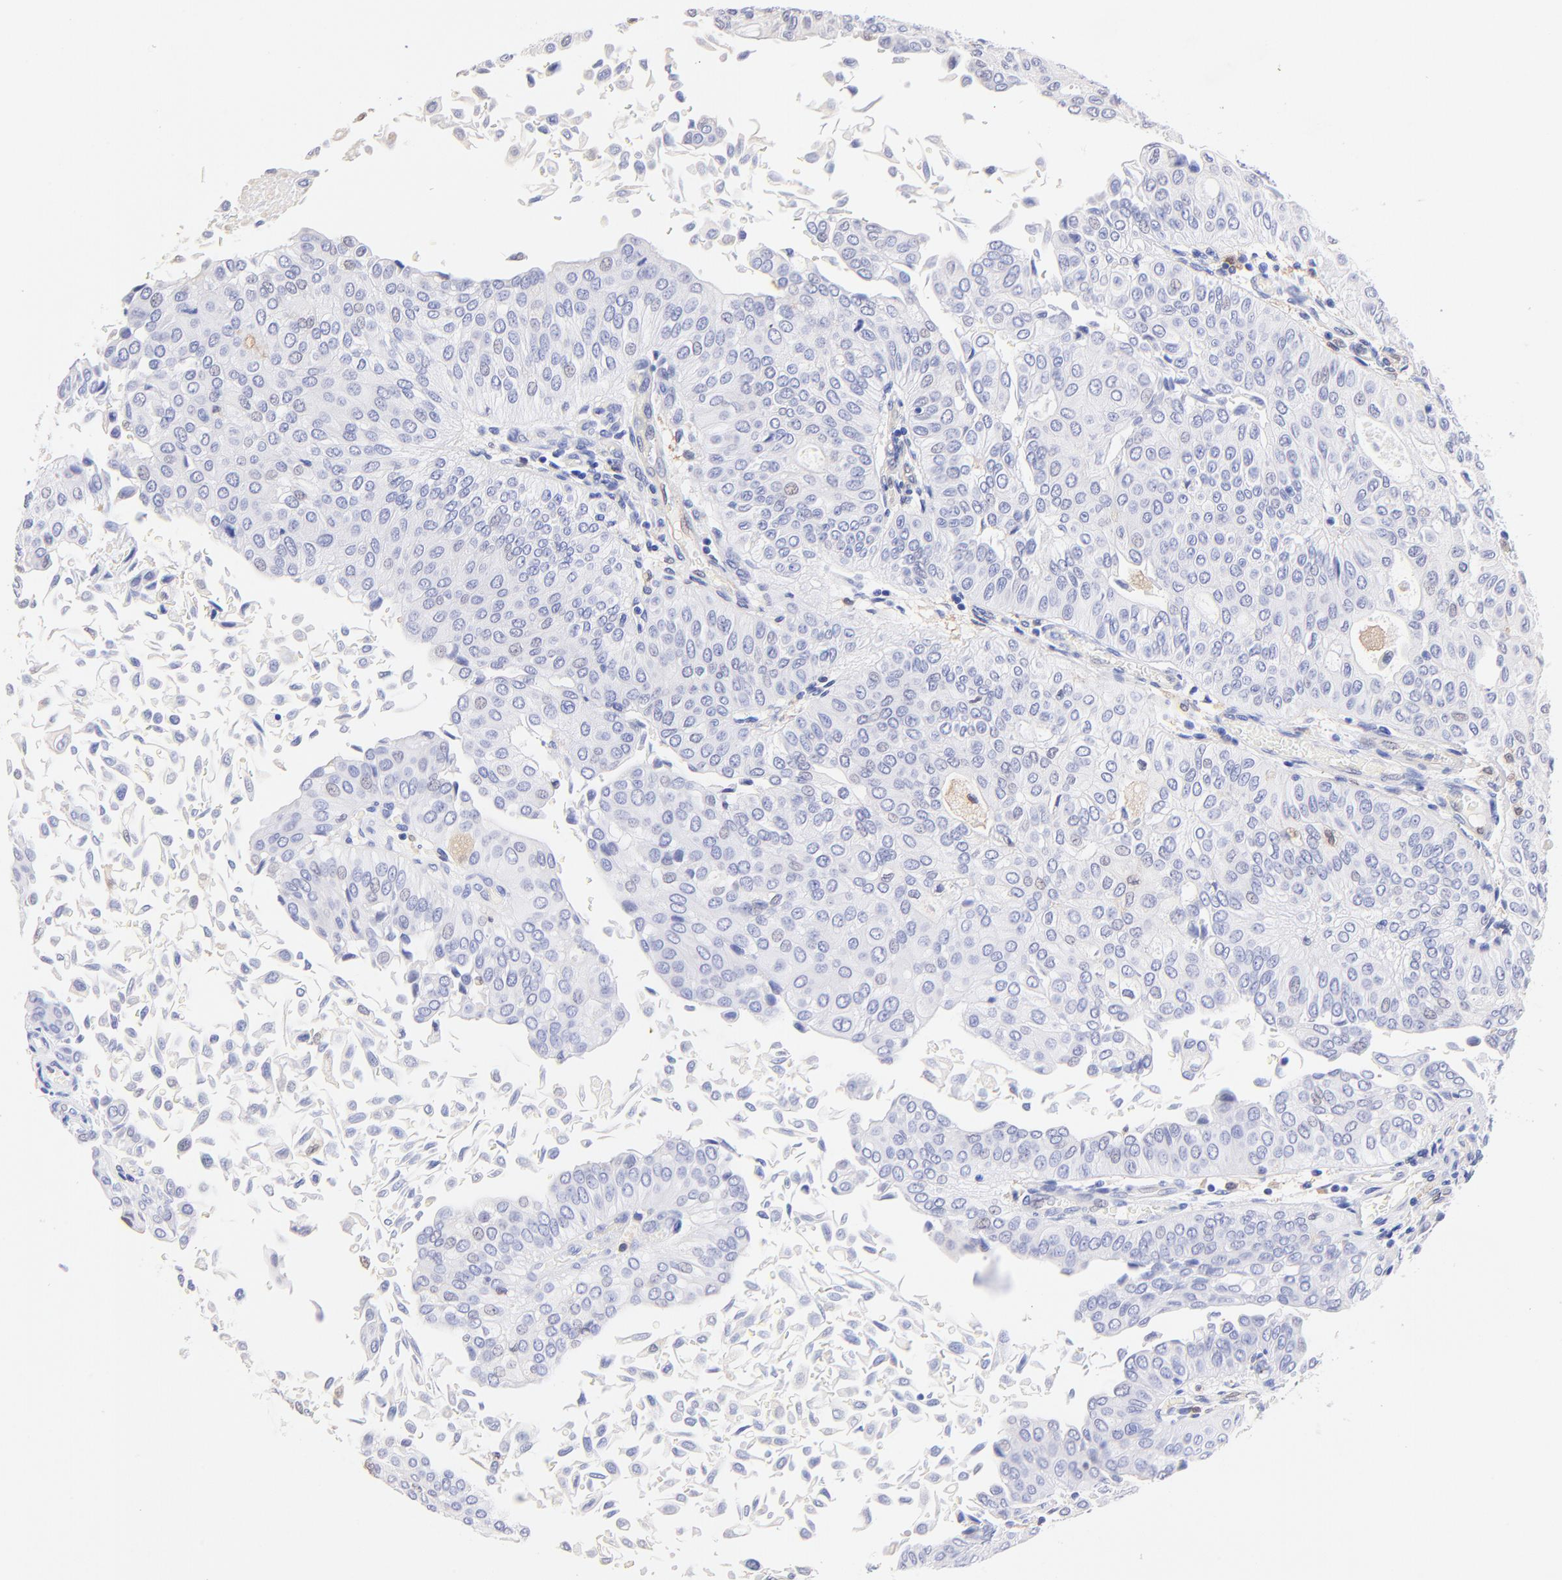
{"staining": {"intensity": "negative", "quantity": "none", "location": "none"}, "tissue": "urothelial cancer", "cell_type": "Tumor cells", "image_type": "cancer", "snomed": [{"axis": "morphology", "description": "Urothelial carcinoma, Low grade"}, {"axis": "topography", "description": "Urinary bladder"}], "caption": "Urothelial cancer was stained to show a protein in brown. There is no significant staining in tumor cells. (DAB (3,3'-diaminobenzidine) IHC, high magnification).", "gene": "ALDH1A1", "patient": {"sex": "male", "age": 64}}